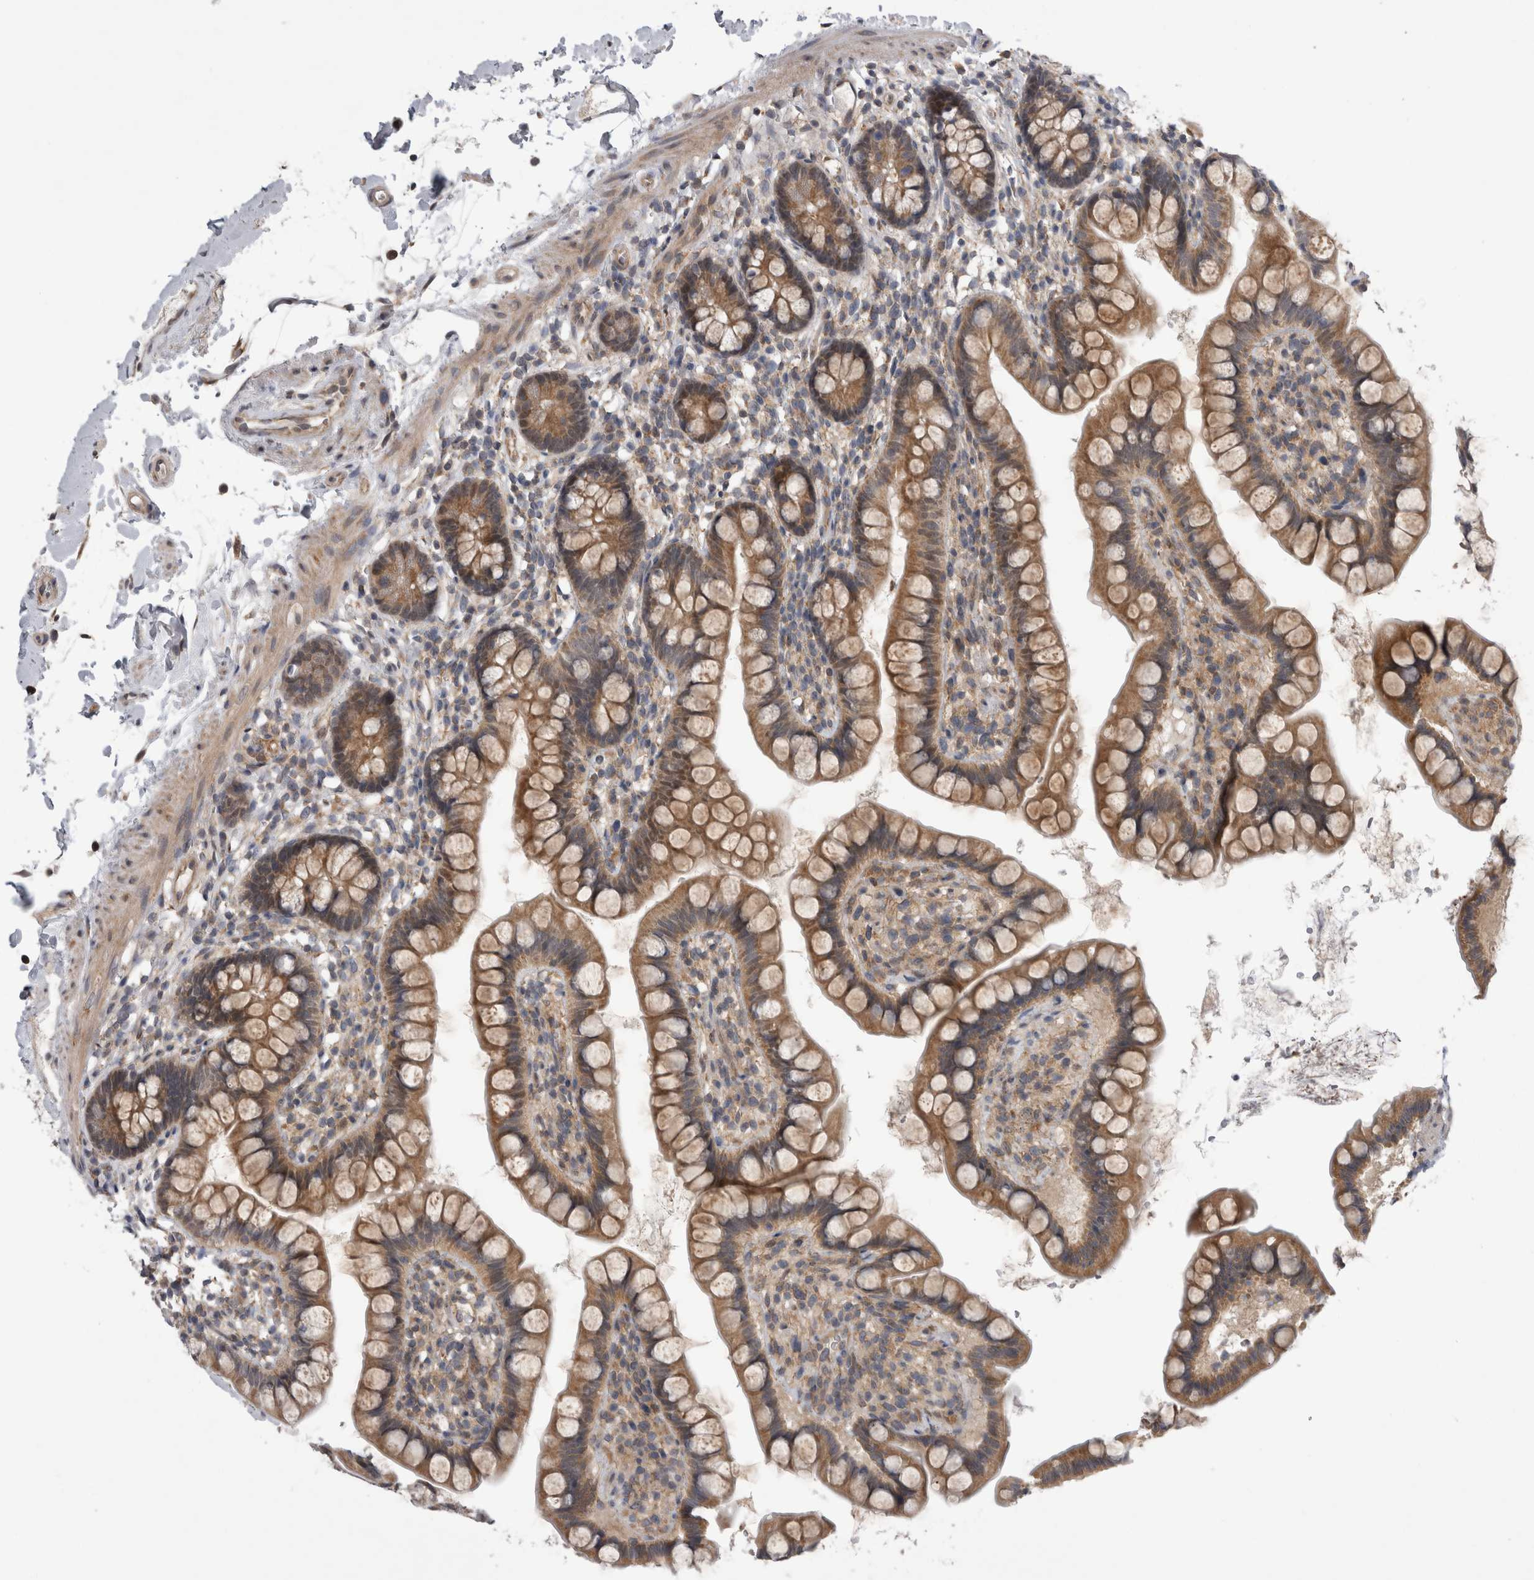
{"staining": {"intensity": "moderate", "quantity": ">75%", "location": "cytoplasmic/membranous"}, "tissue": "small intestine", "cell_type": "Glandular cells", "image_type": "normal", "snomed": [{"axis": "morphology", "description": "Normal tissue, NOS"}, {"axis": "topography", "description": "Small intestine"}], "caption": "This micrograph displays IHC staining of normal human small intestine, with medium moderate cytoplasmic/membranous expression in about >75% of glandular cells.", "gene": "ARHGAP29", "patient": {"sex": "female", "age": 84}}